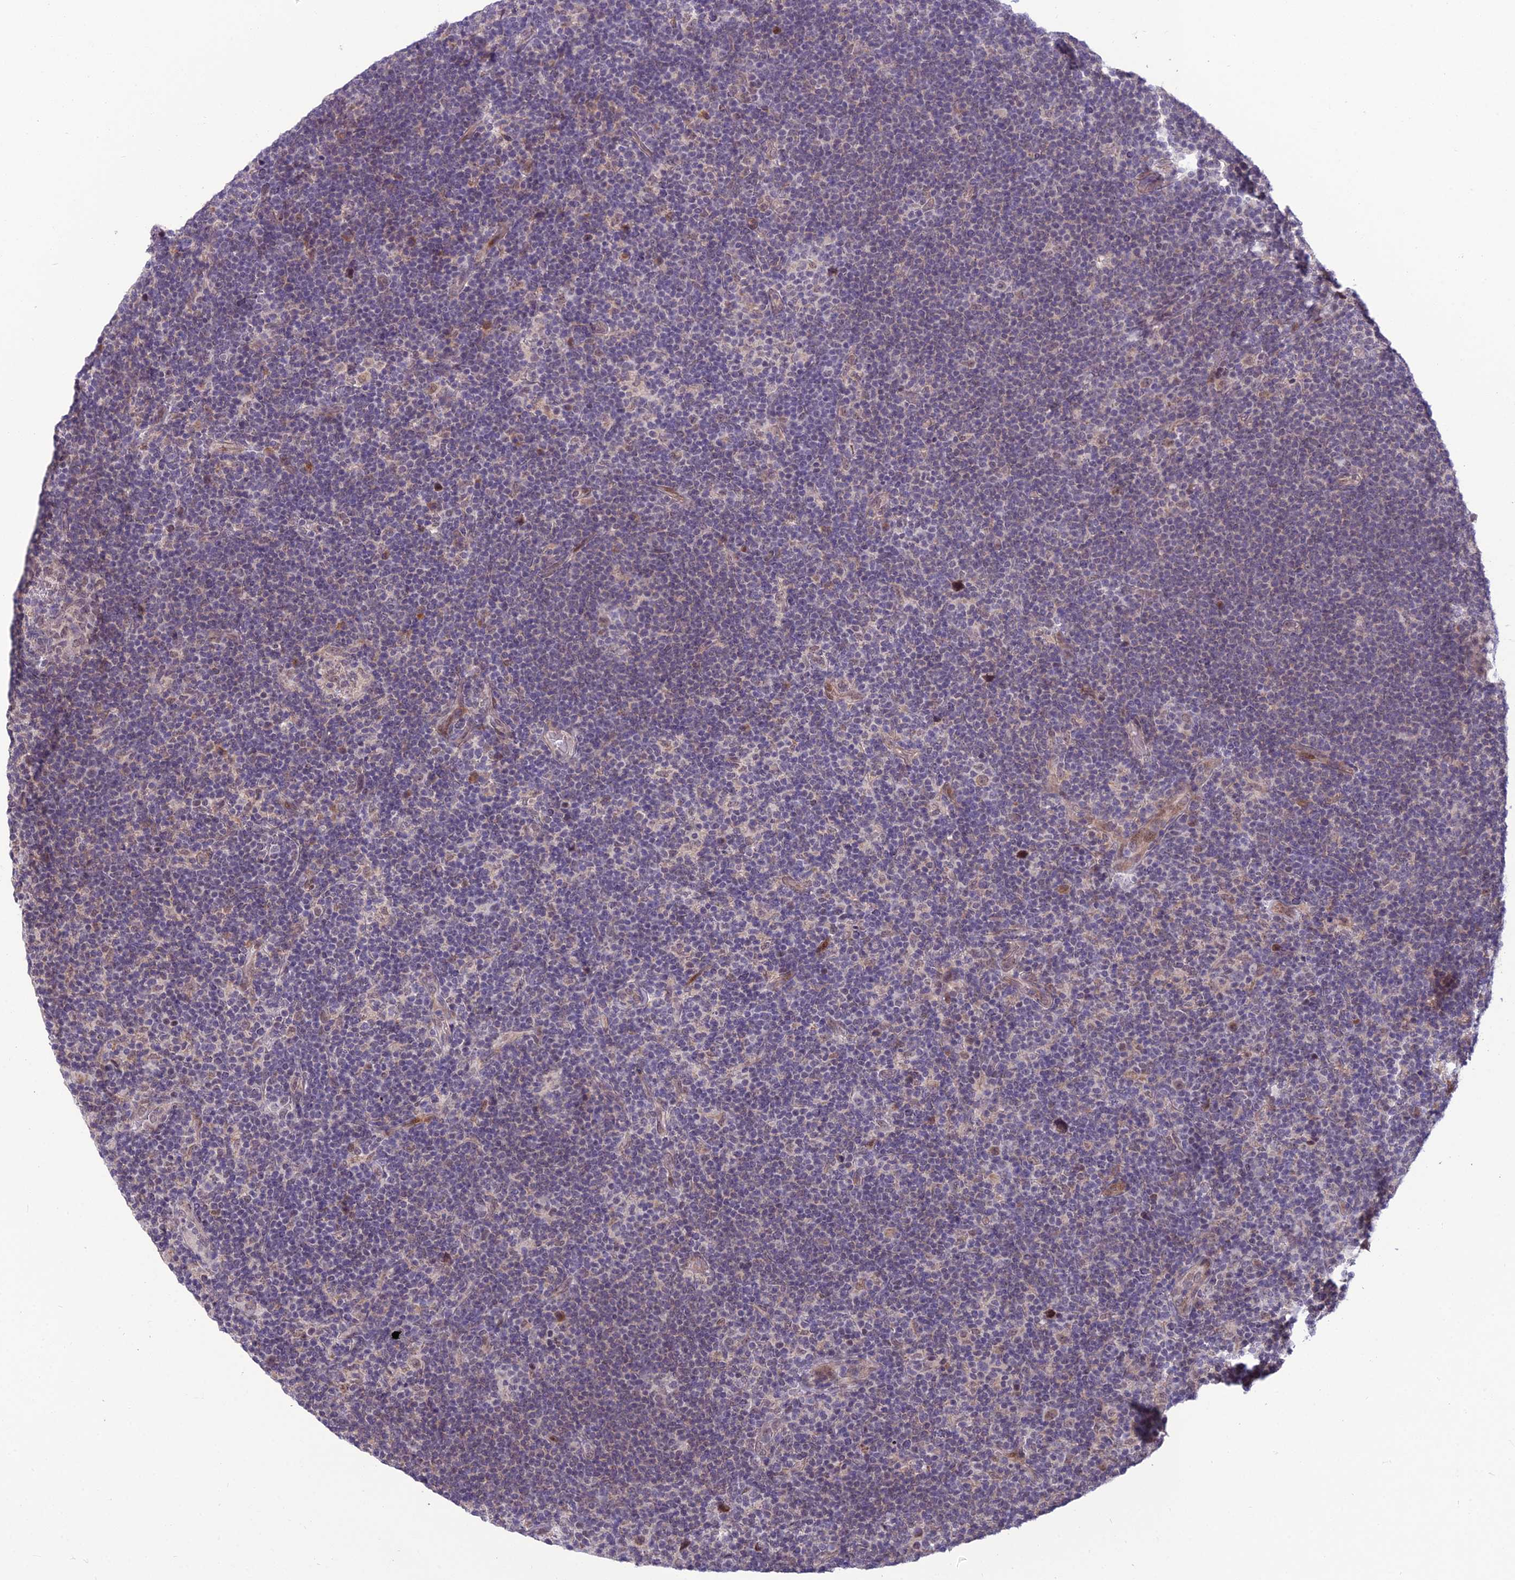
{"staining": {"intensity": "weak", "quantity": "25%-75%", "location": "nuclear"}, "tissue": "lymphoma", "cell_type": "Tumor cells", "image_type": "cancer", "snomed": [{"axis": "morphology", "description": "Hodgkin's disease, NOS"}, {"axis": "topography", "description": "Lymph node"}], "caption": "Human Hodgkin's disease stained for a protein (brown) demonstrates weak nuclear positive expression in approximately 25%-75% of tumor cells.", "gene": "FBRS", "patient": {"sex": "female", "age": 57}}